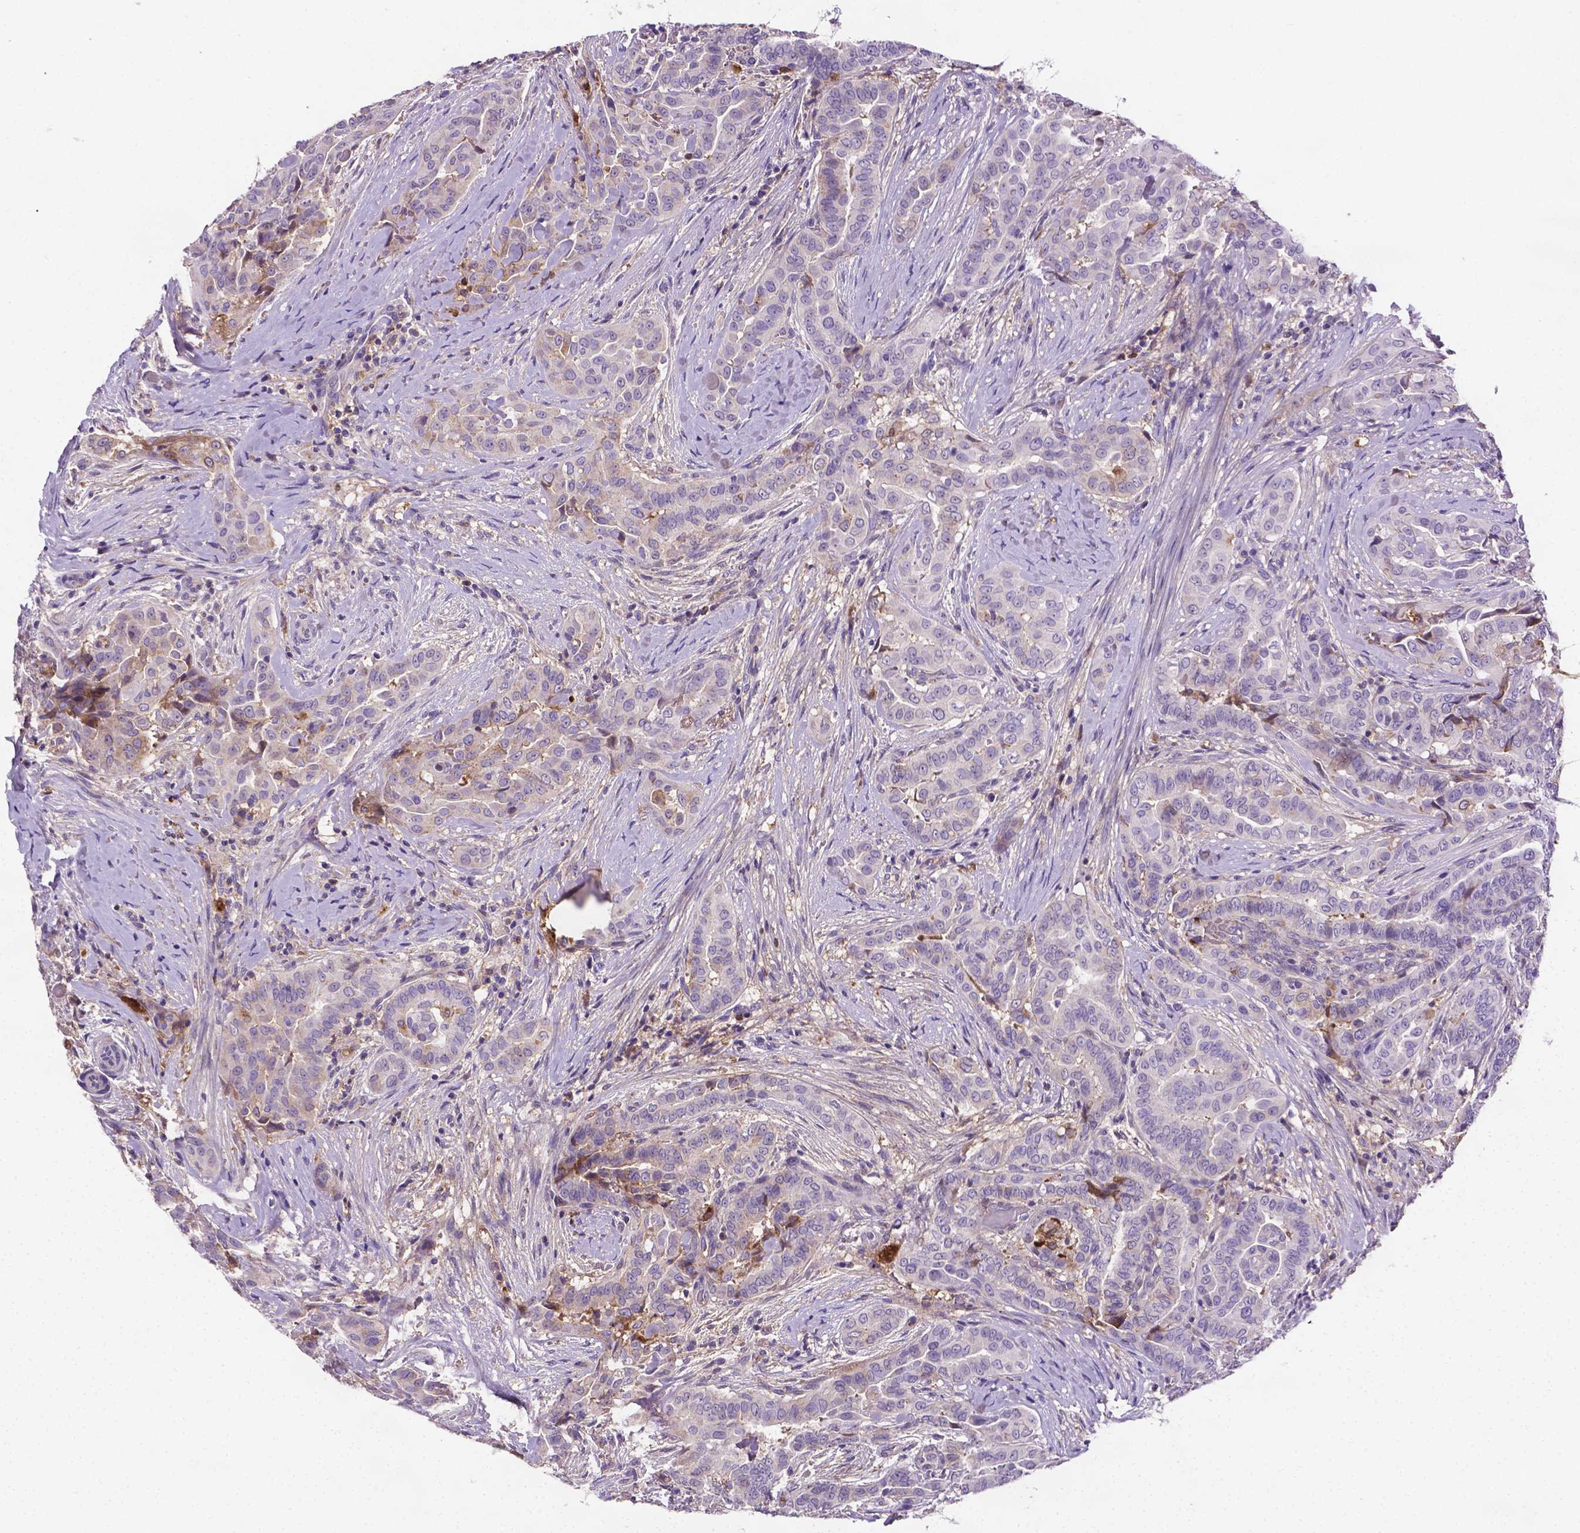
{"staining": {"intensity": "negative", "quantity": "none", "location": "none"}, "tissue": "thyroid cancer", "cell_type": "Tumor cells", "image_type": "cancer", "snomed": [{"axis": "morphology", "description": "Papillary adenocarcinoma, NOS"}, {"axis": "morphology", "description": "Papillary adenoma metastatic"}, {"axis": "topography", "description": "Thyroid gland"}], "caption": "The image displays no significant positivity in tumor cells of thyroid papillary adenocarcinoma. (Stains: DAB (3,3'-diaminobenzidine) immunohistochemistry with hematoxylin counter stain, Microscopy: brightfield microscopy at high magnification).", "gene": "APOE", "patient": {"sex": "female", "age": 50}}